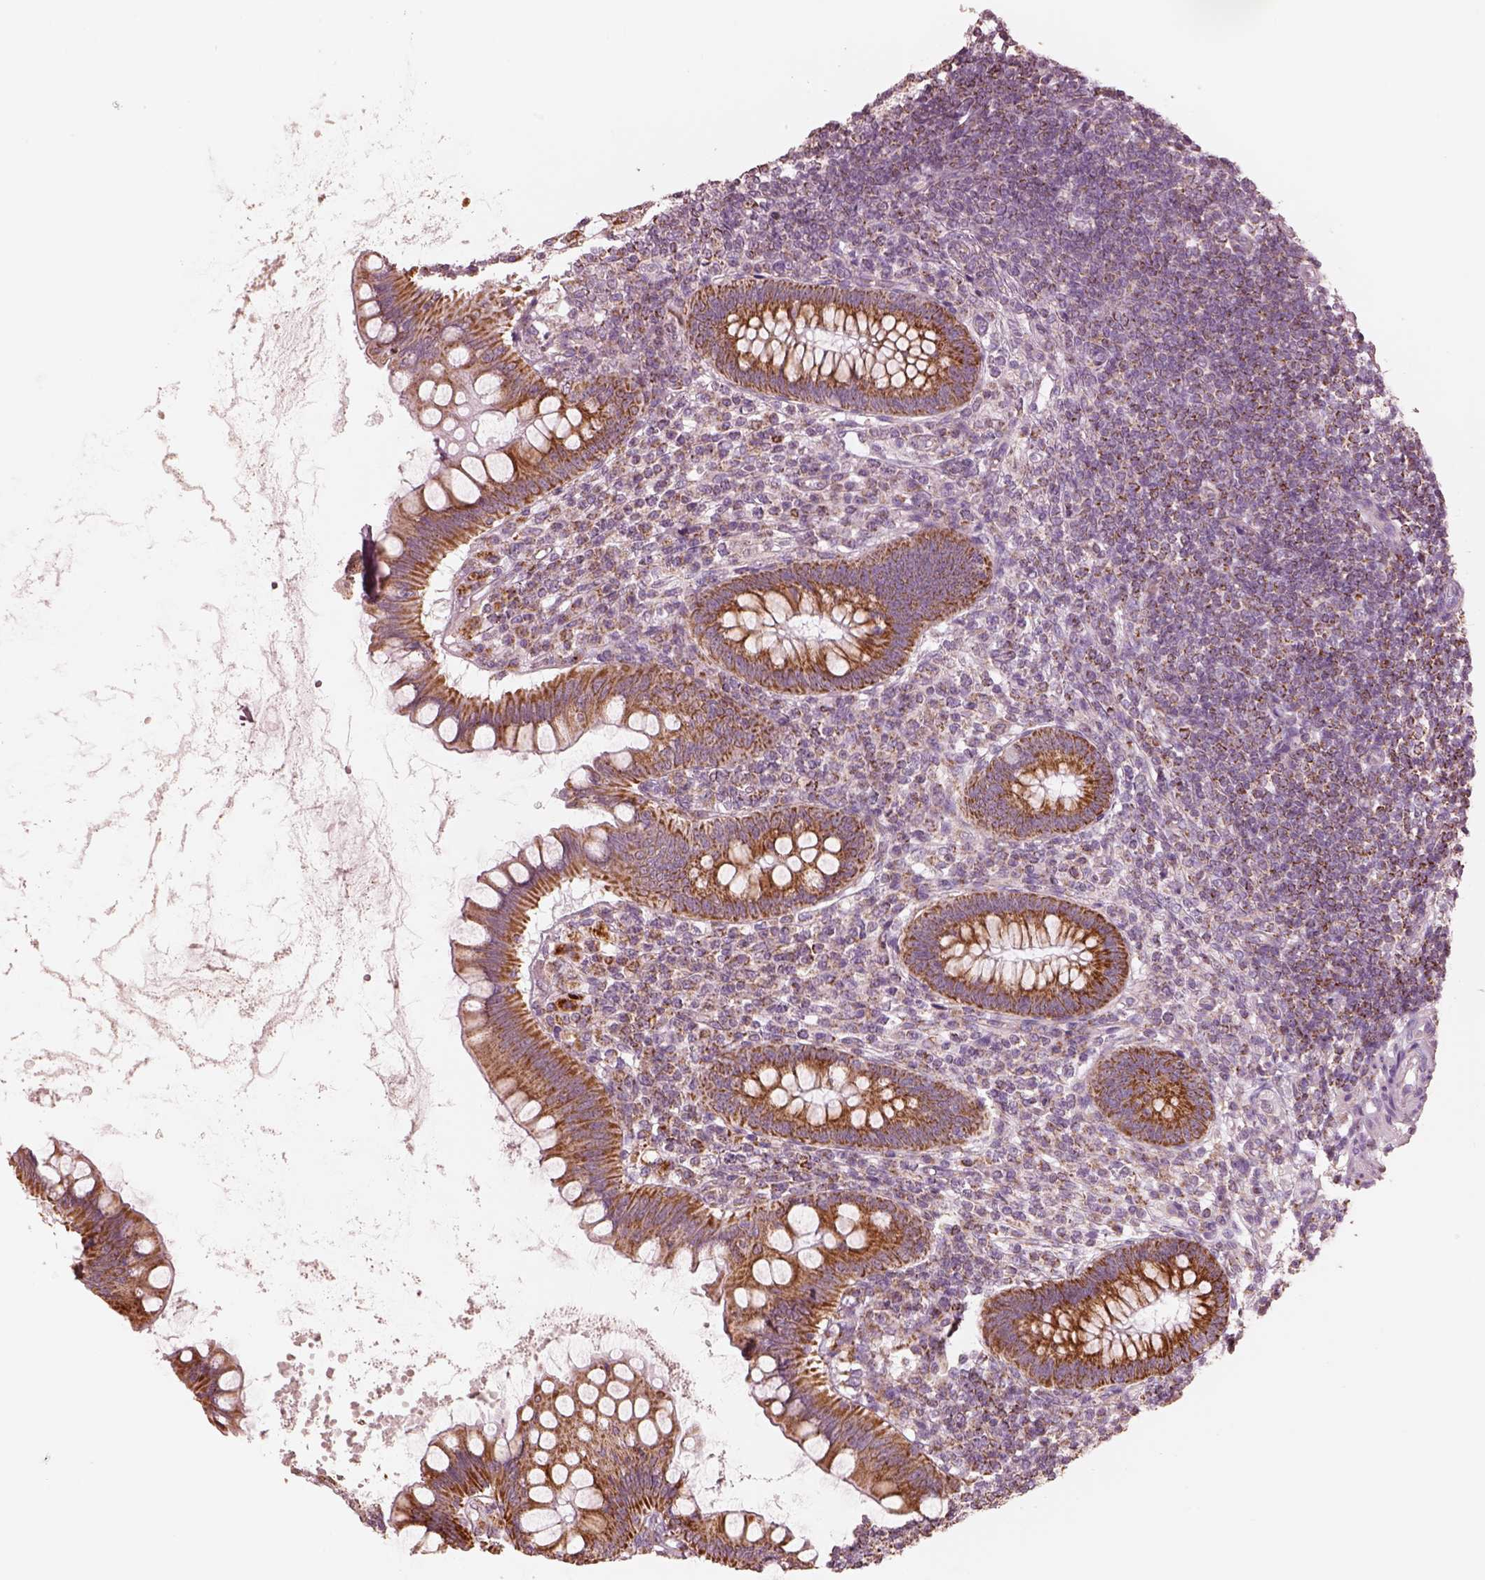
{"staining": {"intensity": "strong", "quantity": ">75%", "location": "cytoplasmic/membranous"}, "tissue": "appendix", "cell_type": "Glandular cells", "image_type": "normal", "snomed": [{"axis": "morphology", "description": "Normal tissue, NOS"}, {"axis": "topography", "description": "Appendix"}], "caption": "IHC micrograph of normal appendix stained for a protein (brown), which reveals high levels of strong cytoplasmic/membranous staining in about >75% of glandular cells.", "gene": "ENTPD6", "patient": {"sex": "female", "age": 57}}